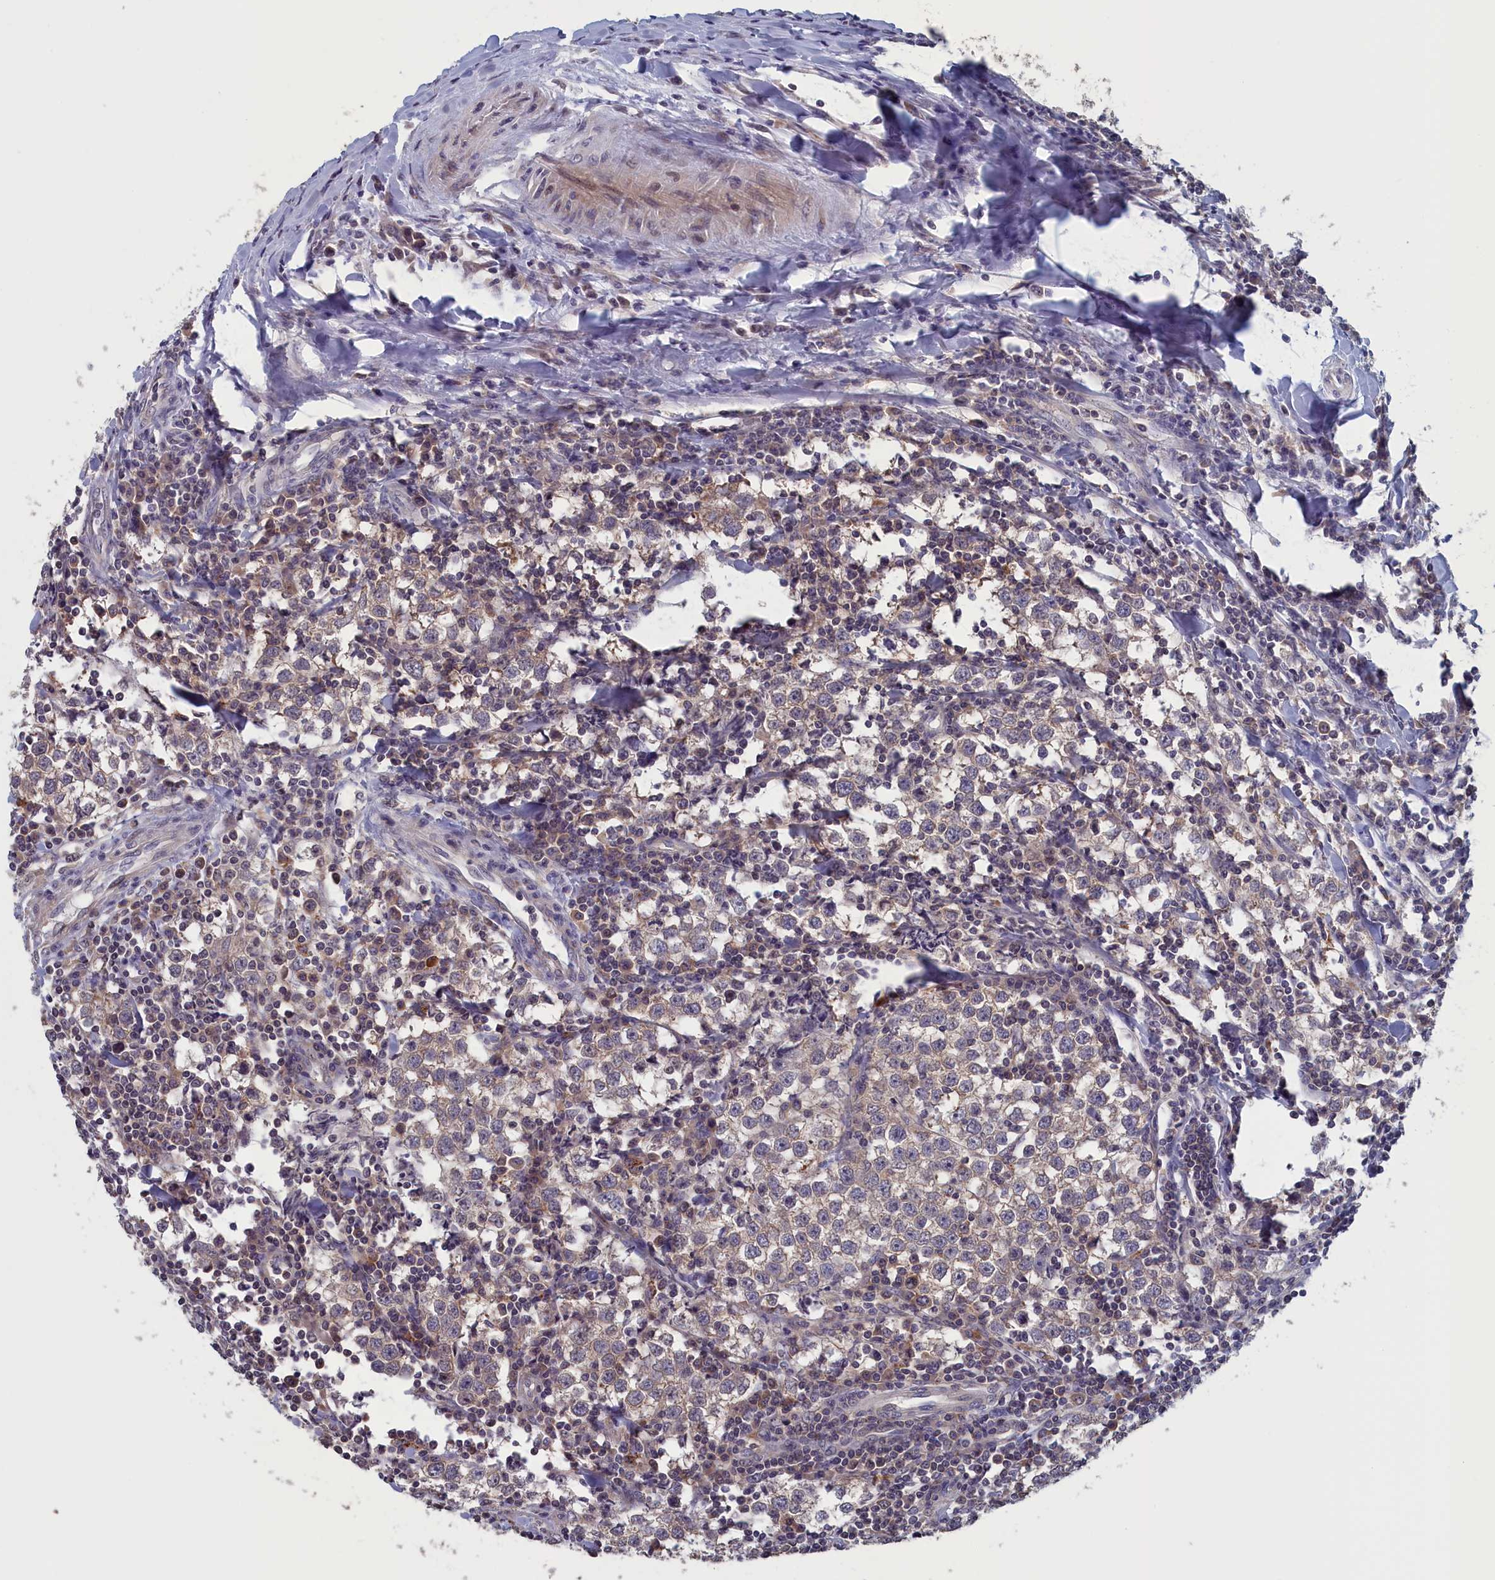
{"staining": {"intensity": "weak", "quantity": "25%-75%", "location": "cytoplasmic/membranous"}, "tissue": "testis cancer", "cell_type": "Tumor cells", "image_type": "cancer", "snomed": [{"axis": "morphology", "description": "Seminoma, NOS"}, {"axis": "morphology", "description": "Carcinoma, Embryonal, NOS"}, {"axis": "topography", "description": "Testis"}], "caption": "Testis cancer stained with DAB IHC demonstrates low levels of weak cytoplasmic/membranous positivity in about 25%-75% of tumor cells.", "gene": "CACTIN", "patient": {"sex": "male", "age": 36}}